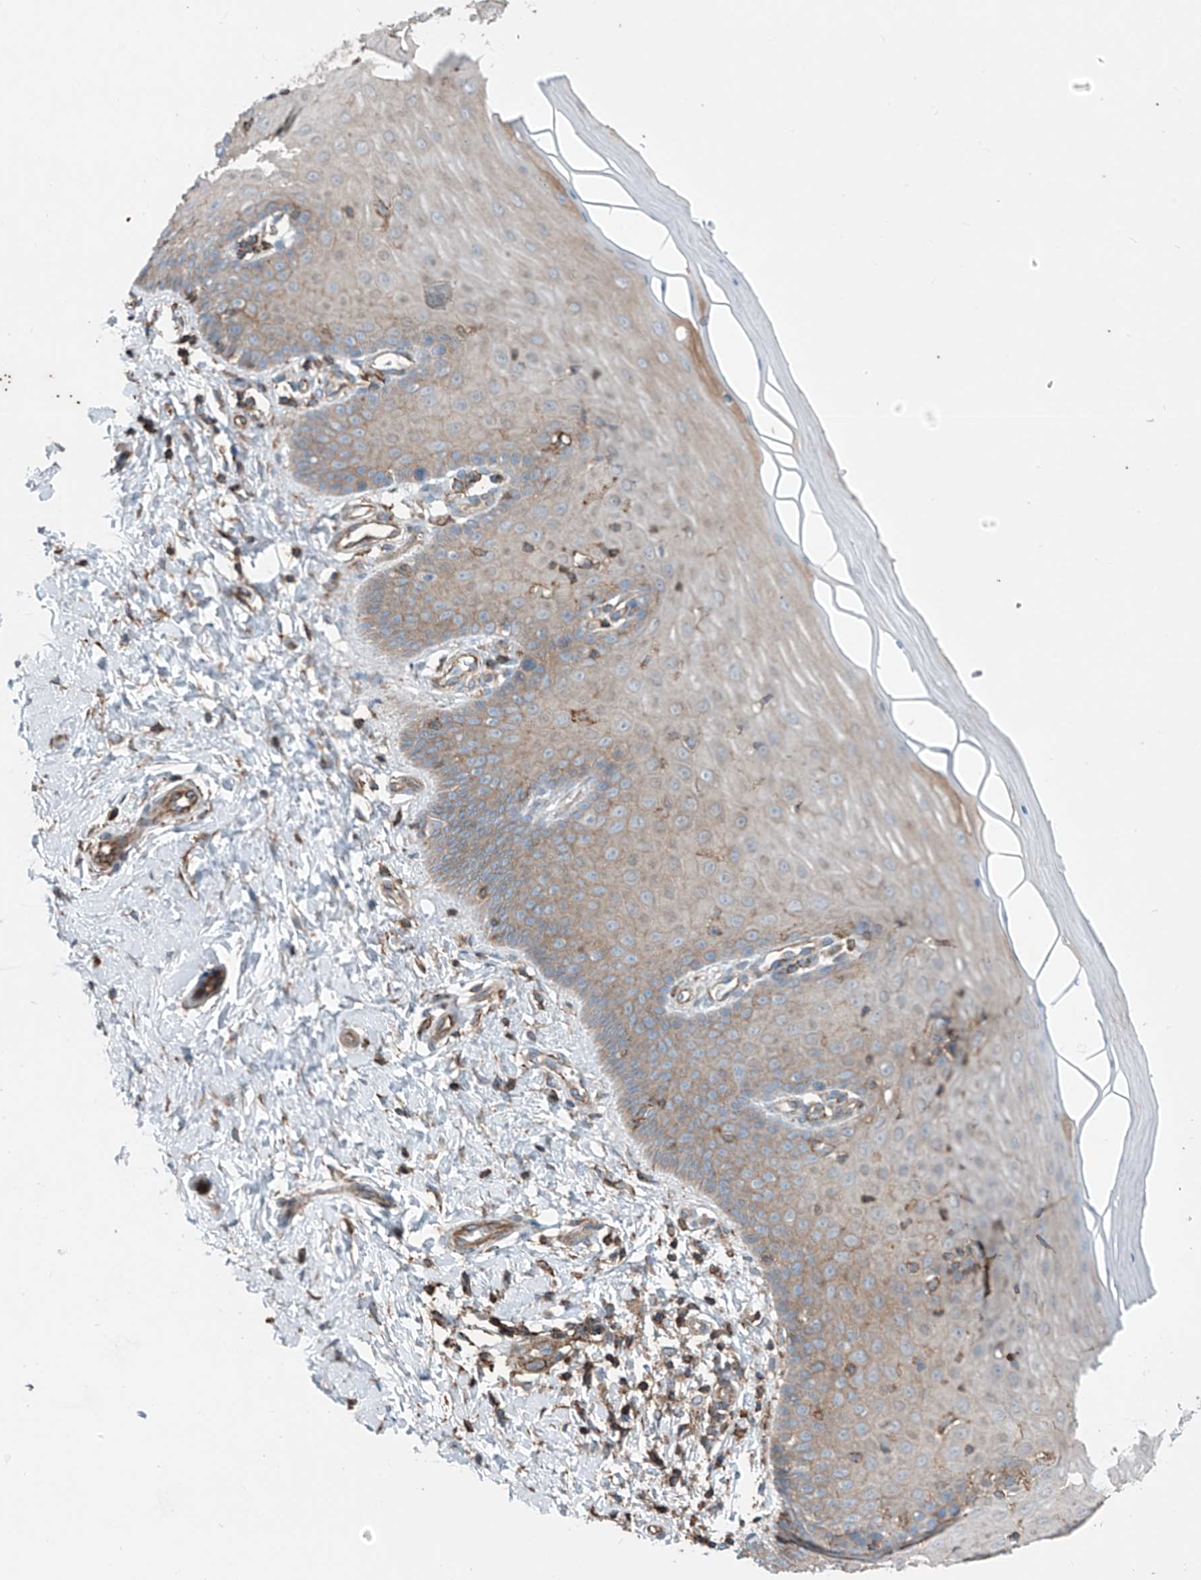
{"staining": {"intensity": "weak", "quantity": "<25%", "location": "cytoplasmic/membranous"}, "tissue": "cervix", "cell_type": "Glandular cells", "image_type": "normal", "snomed": [{"axis": "morphology", "description": "Normal tissue, NOS"}, {"axis": "topography", "description": "Cervix"}], "caption": "This image is of benign cervix stained with immunohistochemistry (IHC) to label a protein in brown with the nuclei are counter-stained blue. There is no staining in glandular cells.", "gene": "SLC1A5", "patient": {"sex": "female", "age": 55}}